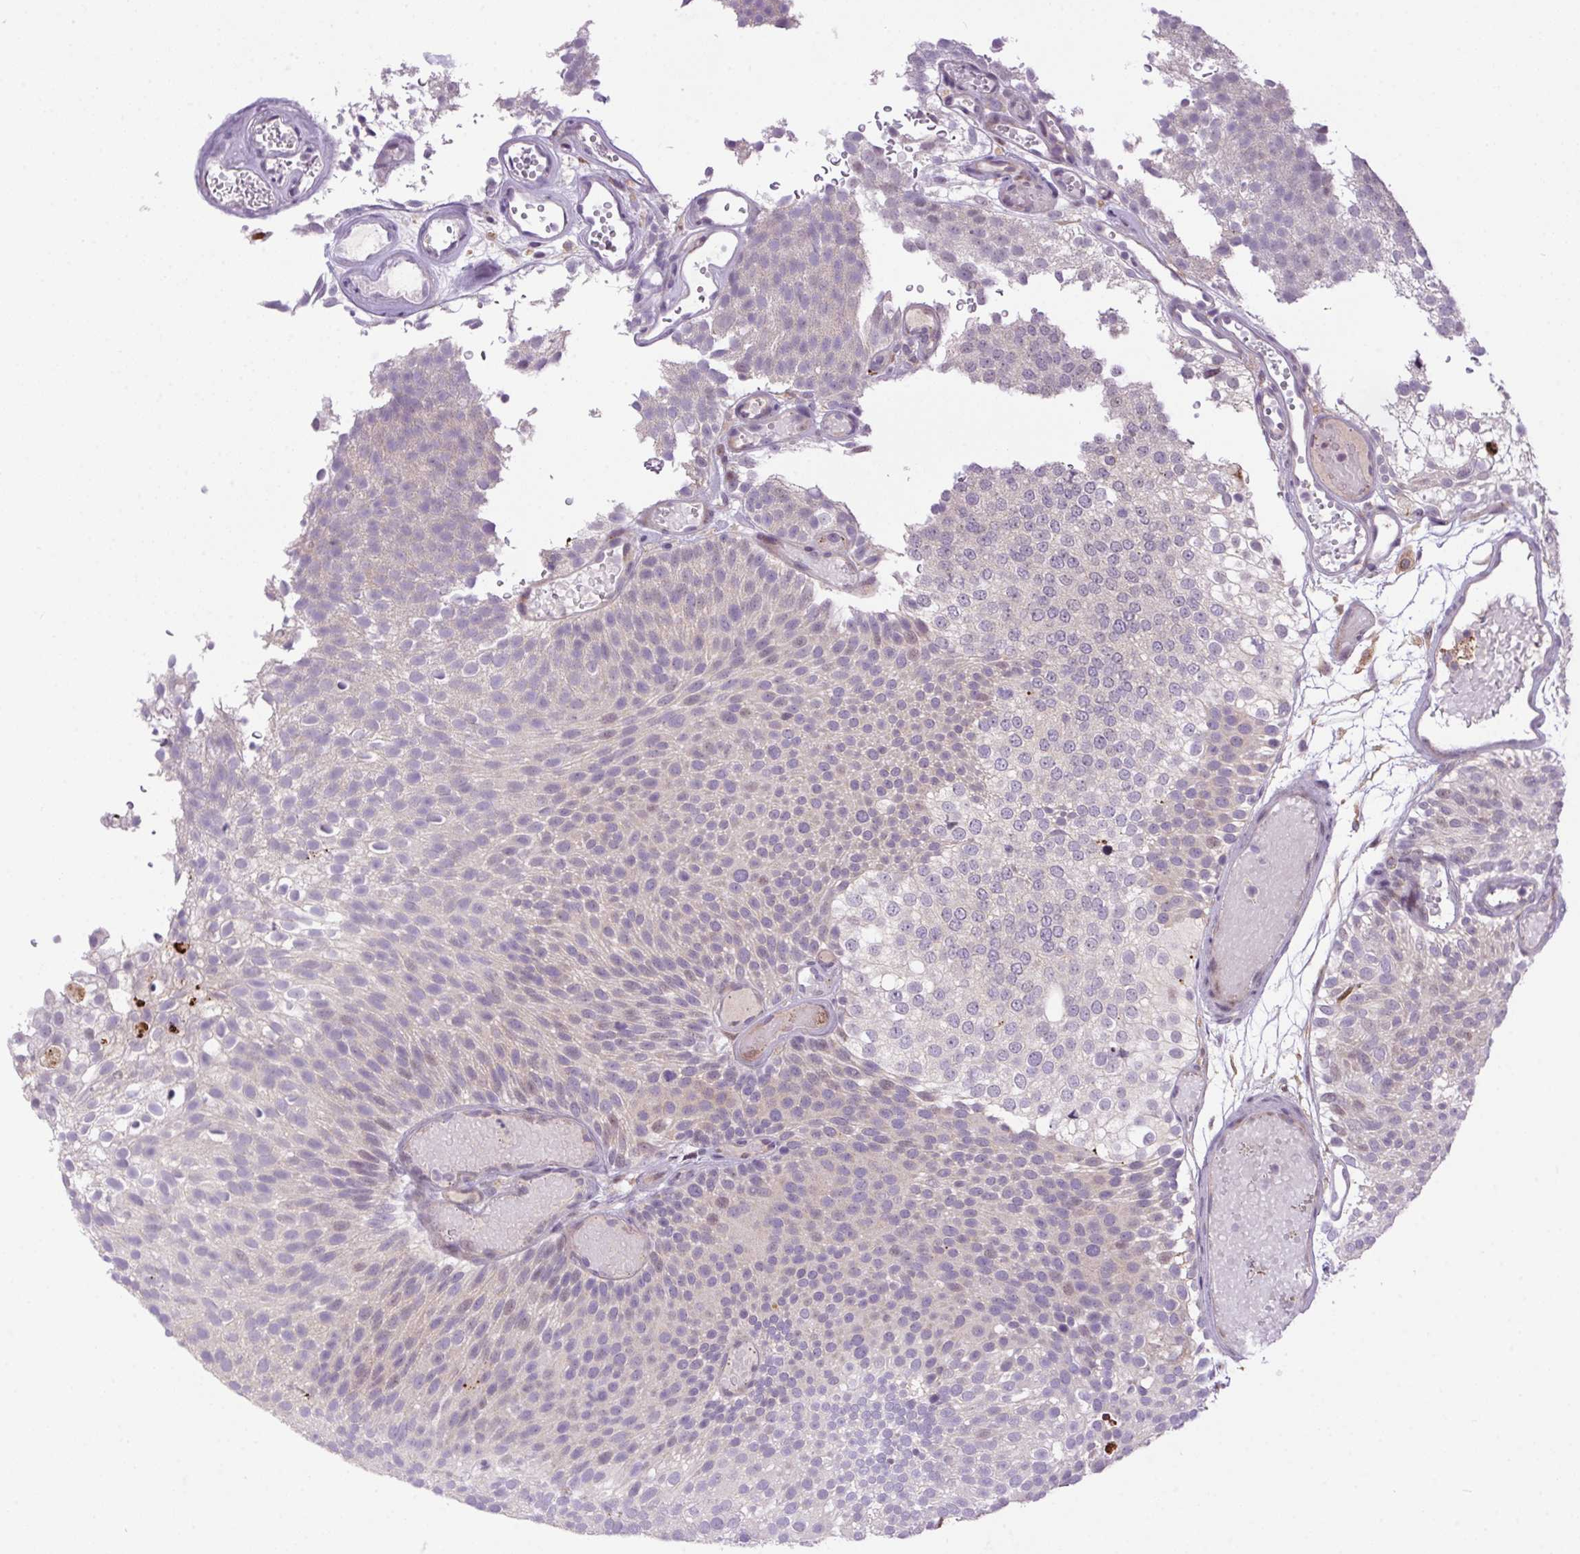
{"staining": {"intensity": "negative", "quantity": "none", "location": "none"}, "tissue": "urothelial cancer", "cell_type": "Tumor cells", "image_type": "cancer", "snomed": [{"axis": "morphology", "description": "Urothelial carcinoma, Low grade"}, {"axis": "topography", "description": "Urinary bladder"}], "caption": "Protein analysis of urothelial cancer shows no significant positivity in tumor cells.", "gene": "LRRTM1", "patient": {"sex": "male", "age": 78}}